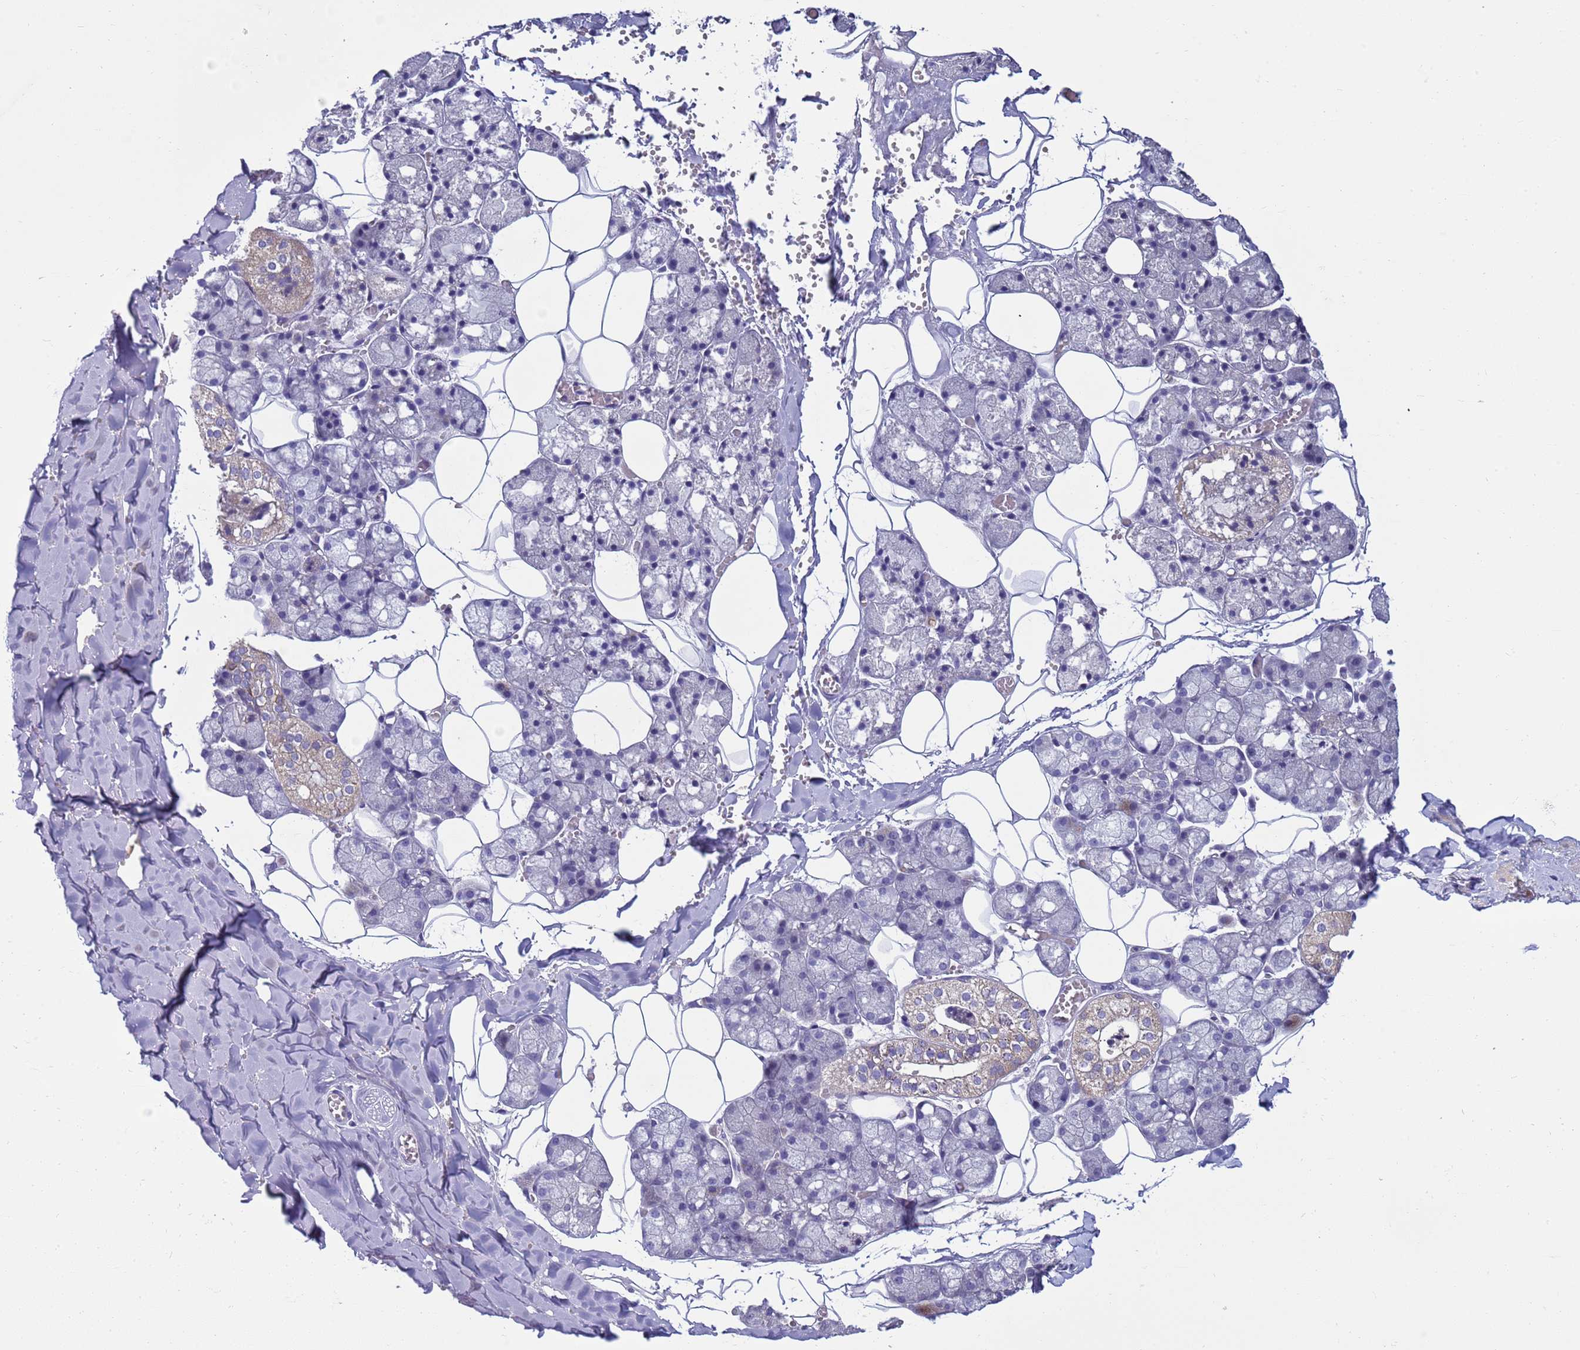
{"staining": {"intensity": "moderate", "quantity": "<25%", "location": "cytoplasmic/membranous"}, "tissue": "salivary gland", "cell_type": "Glandular cells", "image_type": "normal", "snomed": [{"axis": "morphology", "description": "Normal tissue, NOS"}, {"axis": "topography", "description": "Salivary gland"}], "caption": "A high-resolution photomicrograph shows IHC staining of unremarkable salivary gland, which reveals moderate cytoplasmic/membranous staining in approximately <25% of glandular cells. Immunohistochemistry (ihc) stains the protein in brown and the nuclei are stained blue.", "gene": "TRIM51G", "patient": {"sex": "male", "age": 62}}